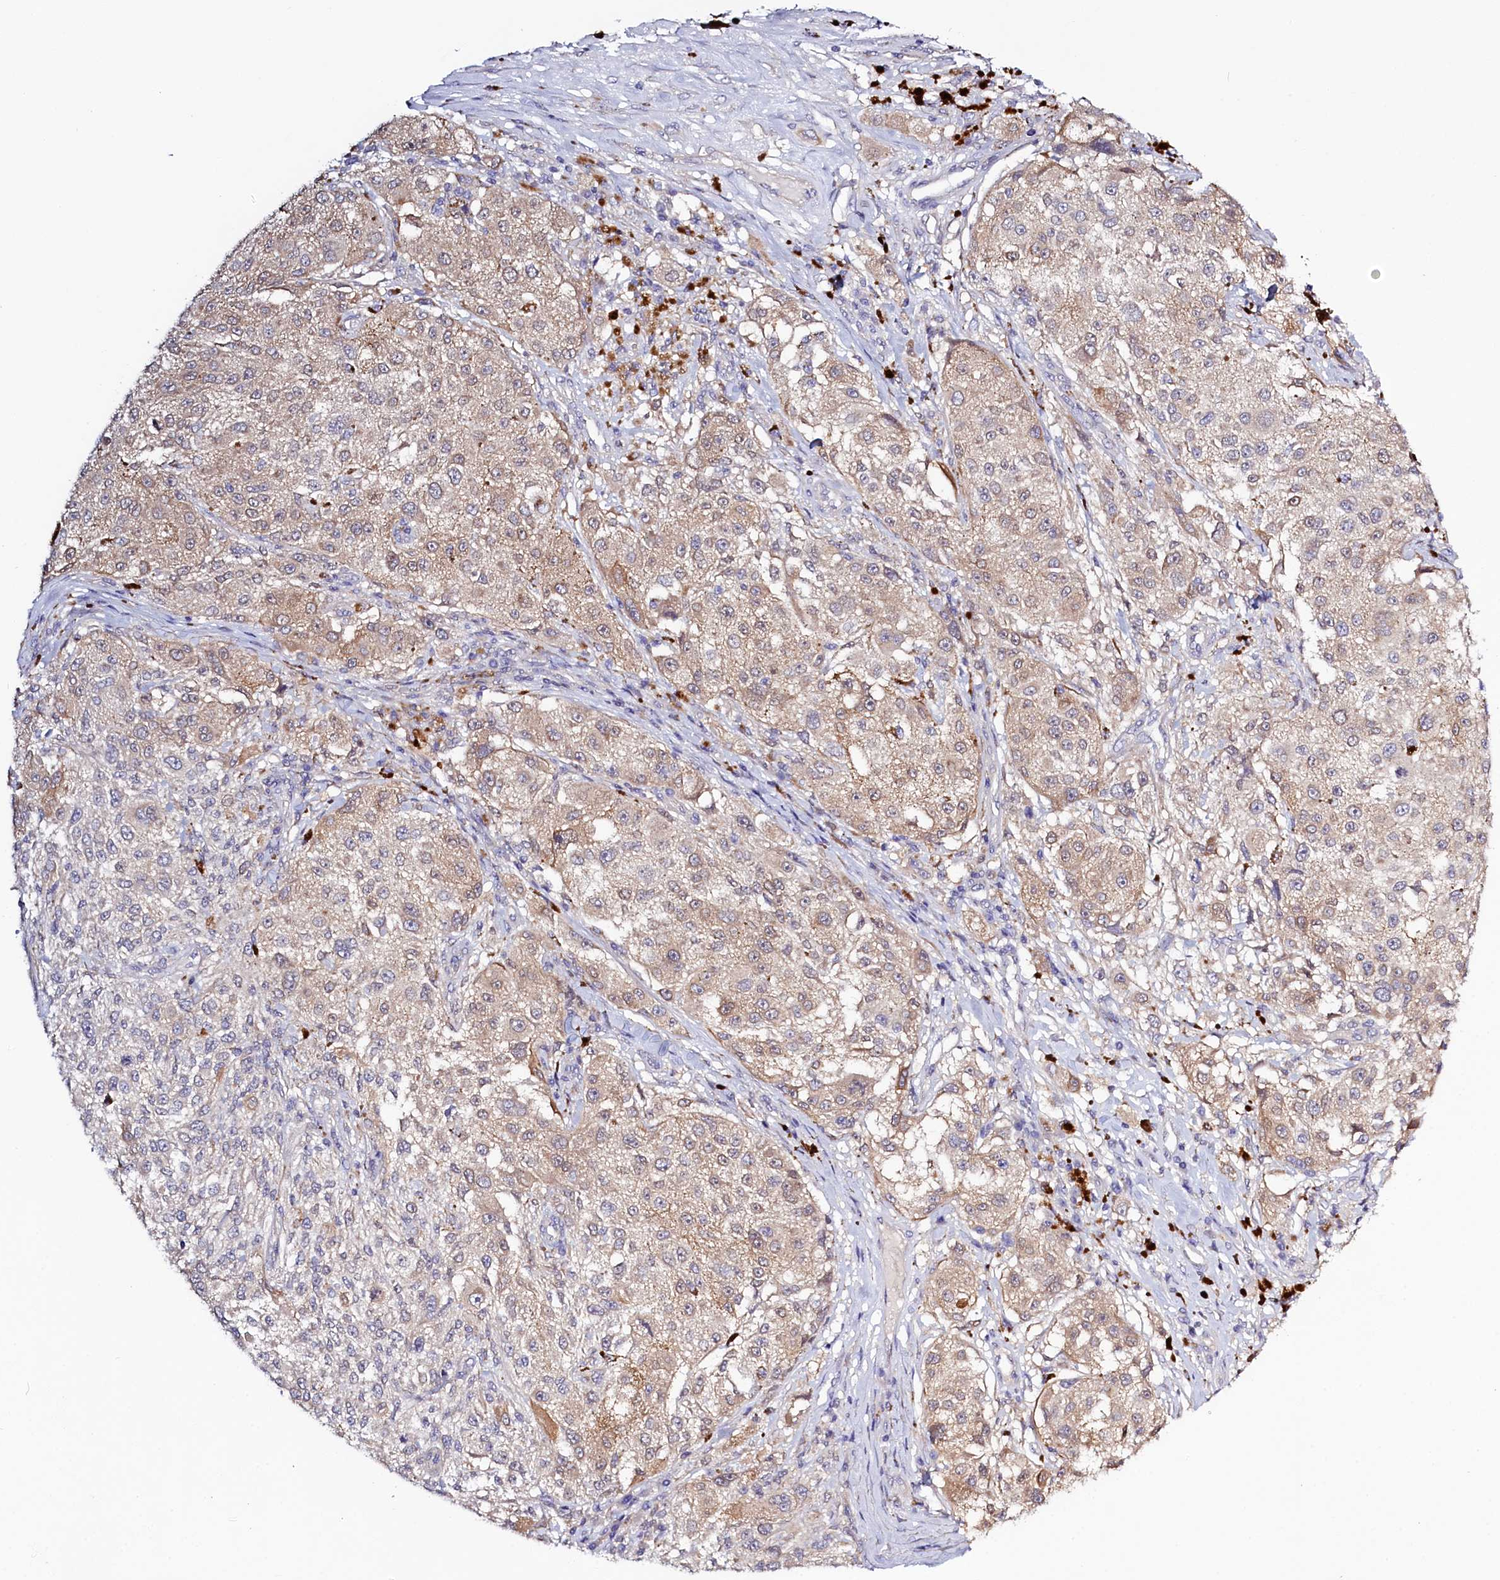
{"staining": {"intensity": "weak", "quantity": ">75%", "location": "cytoplasmic/membranous,nuclear"}, "tissue": "melanoma", "cell_type": "Tumor cells", "image_type": "cancer", "snomed": [{"axis": "morphology", "description": "Necrosis, NOS"}, {"axis": "morphology", "description": "Malignant melanoma, NOS"}, {"axis": "topography", "description": "Skin"}], "caption": "This image exhibits immunohistochemistry (IHC) staining of human malignant melanoma, with low weak cytoplasmic/membranous and nuclear expression in about >75% of tumor cells.", "gene": "PDE6D", "patient": {"sex": "female", "age": 87}}